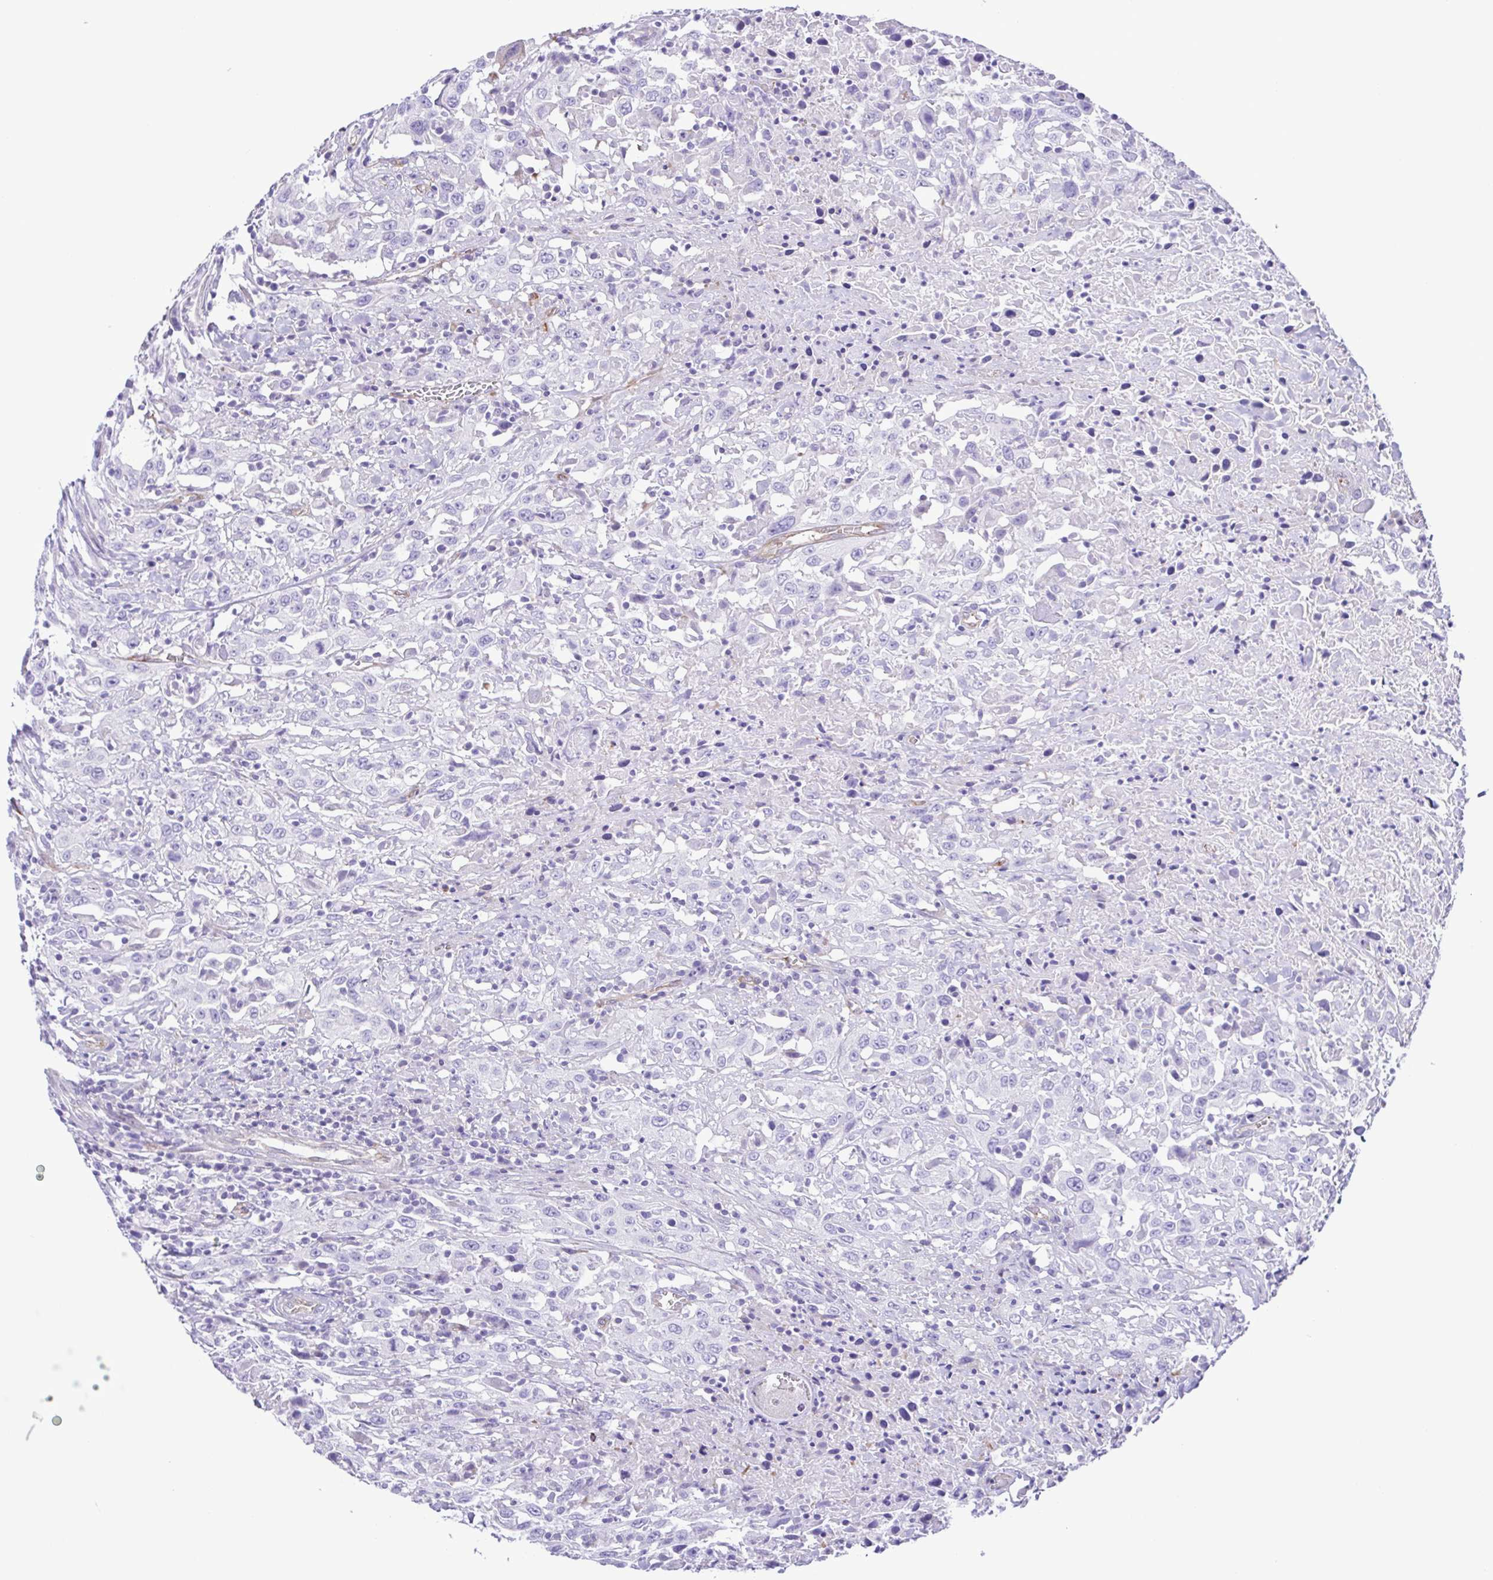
{"staining": {"intensity": "negative", "quantity": "none", "location": "none"}, "tissue": "urothelial cancer", "cell_type": "Tumor cells", "image_type": "cancer", "snomed": [{"axis": "morphology", "description": "Urothelial carcinoma, High grade"}, {"axis": "topography", "description": "Urinary bladder"}], "caption": "Immunohistochemistry (IHC) micrograph of neoplastic tissue: urothelial carcinoma (high-grade) stained with DAB demonstrates no significant protein positivity in tumor cells.", "gene": "FLT1", "patient": {"sex": "male", "age": 61}}